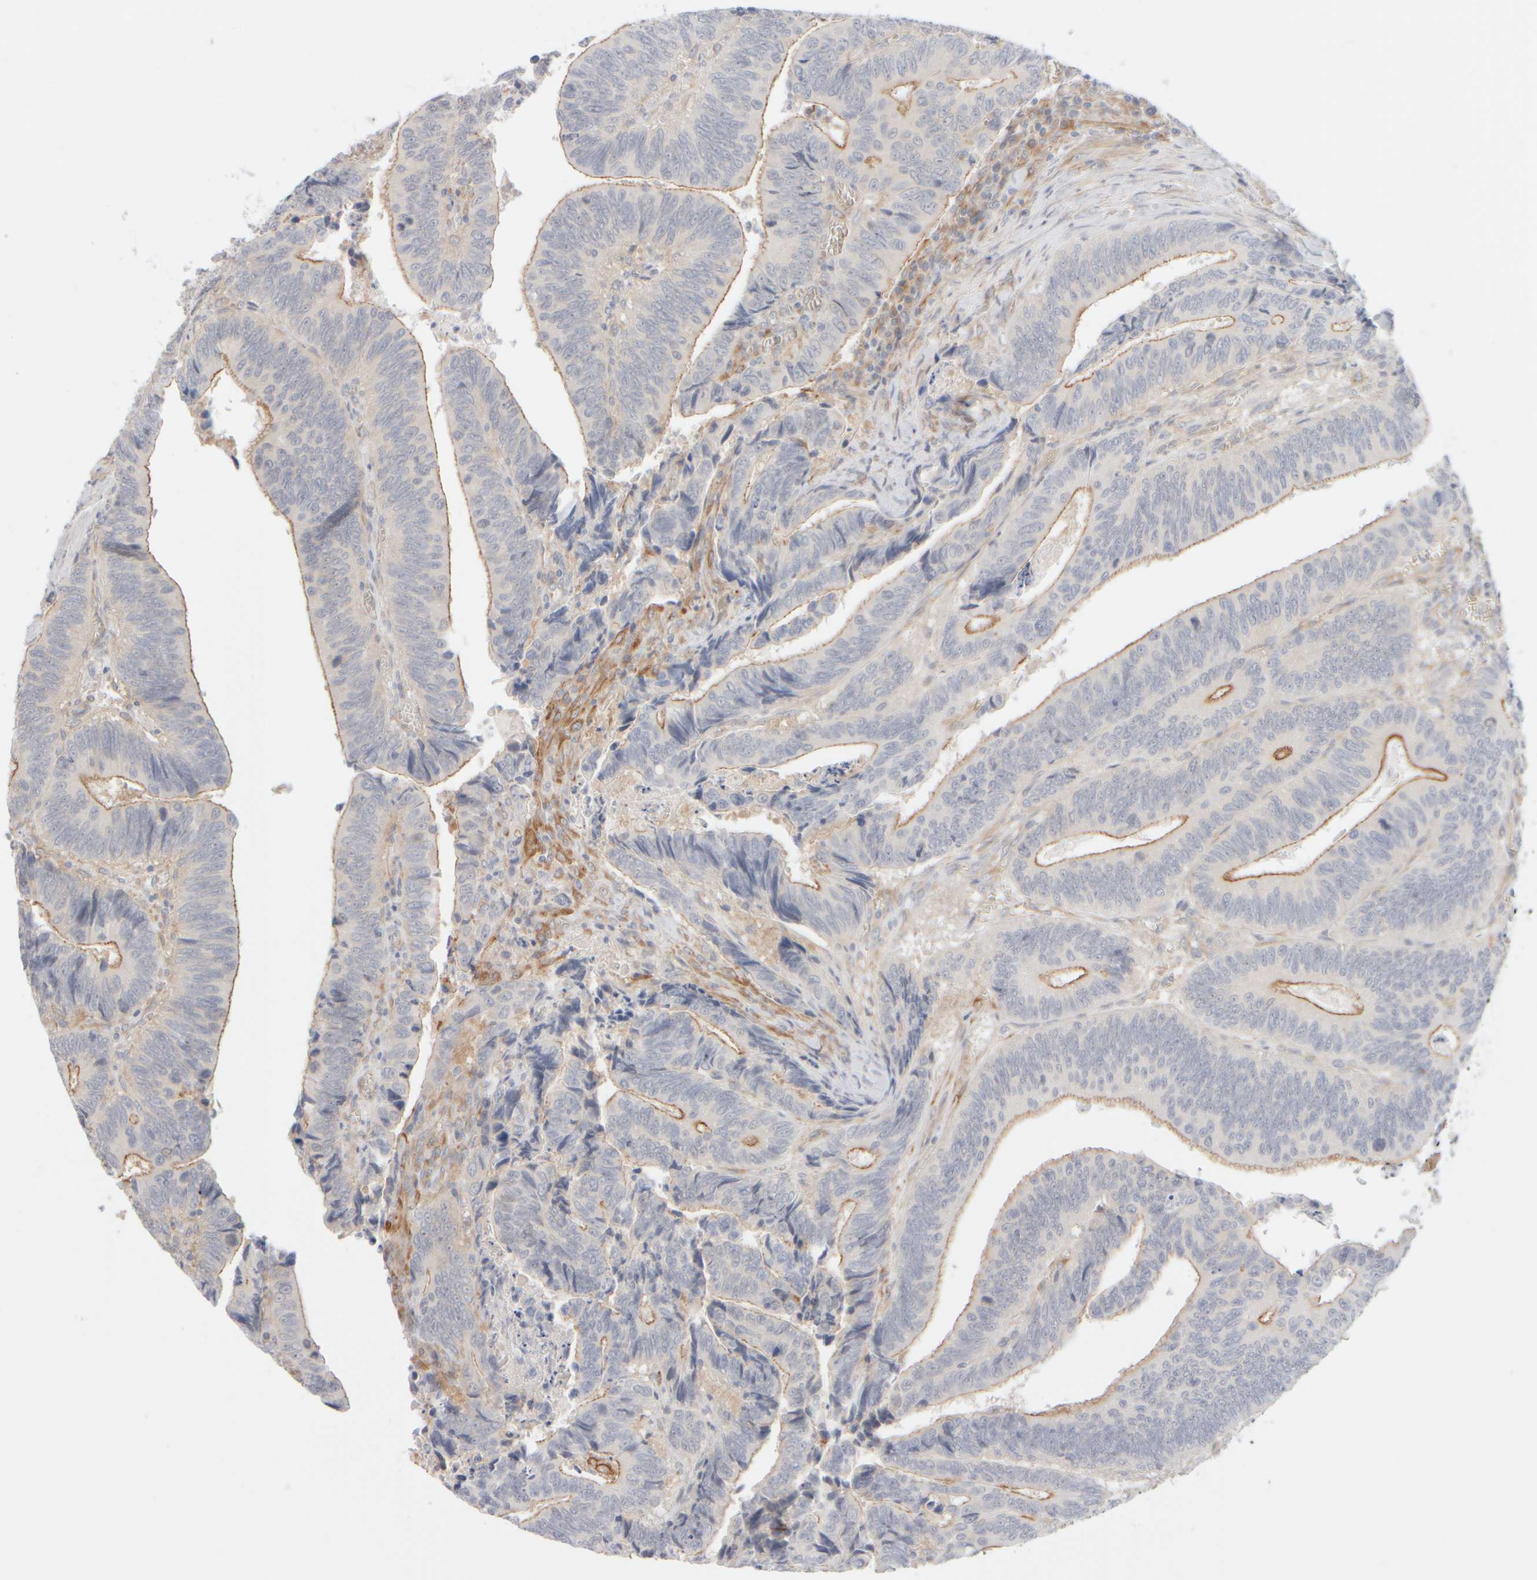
{"staining": {"intensity": "moderate", "quantity": "25%-75%", "location": "cytoplasmic/membranous"}, "tissue": "colorectal cancer", "cell_type": "Tumor cells", "image_type": "cancer", "snomed": [{"axis": "morphology", "description": "Inflammation, NOS"}, {"axis": "morphology", "description": "Adenocarcinoma, NOS"}, {"axis": "topography", "description": "Colon"}], "caption": "Immunohistochemical staining of adenocarcinoma (colorectal) displays moderate cytoplasmic/membranous protein positivity in about 25%-75% of tumor cells. The staining was performed using DAB to visualize the protein expression in brown, while the nuclei were stained in blue with hematoxylin (Magnification: 20x).", "gene": "GOPC", "patient": {"sex": "male", "age": 72}}